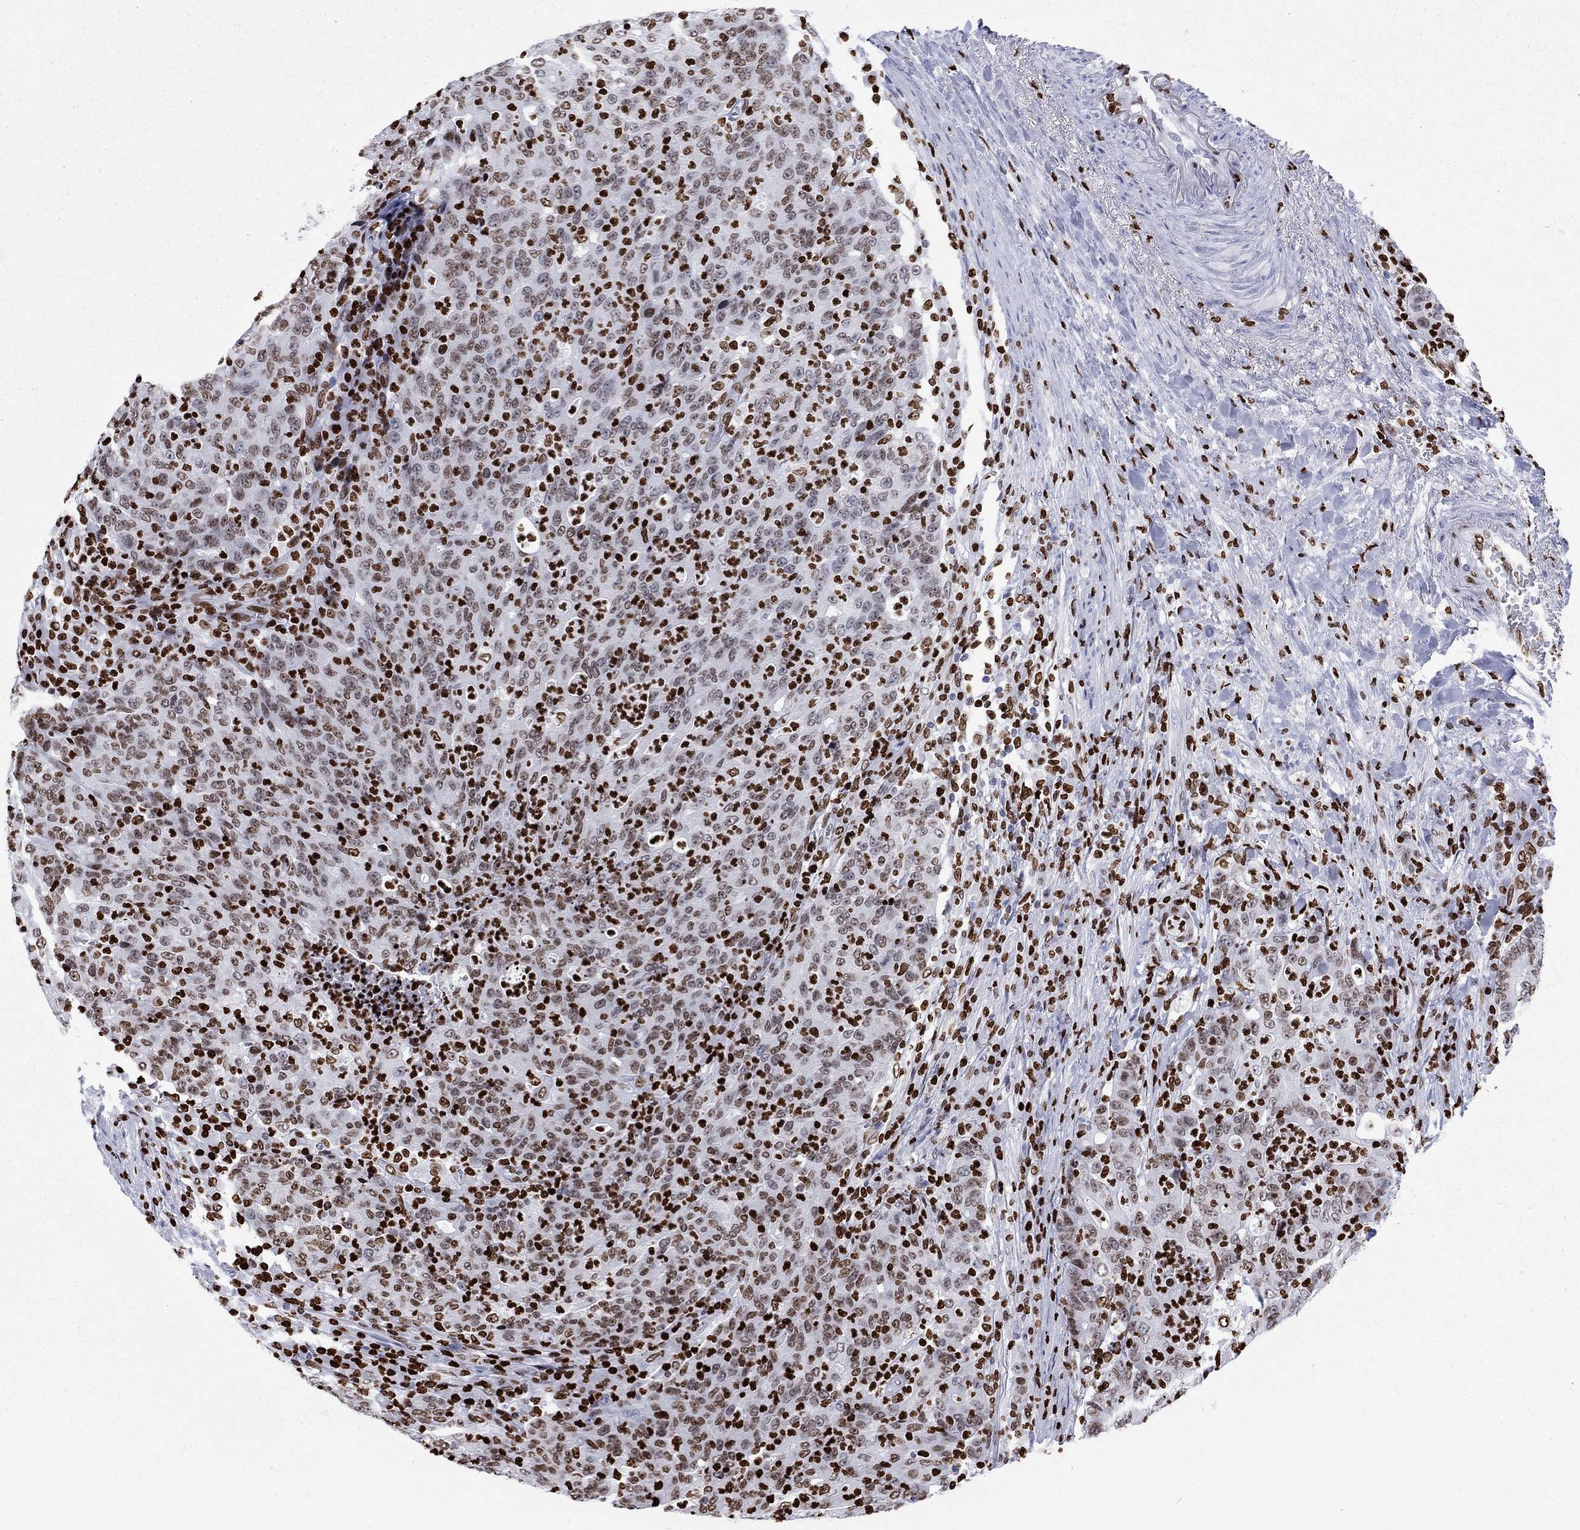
{"staining": {"intensity": "moderate", "quantity": "<25%", "location": "nuclear"}, "tissue": "colorectal cancer", "cell_type": "Tumor cells", "image_type": "cancer", "snomed": [{"axis": "morphology", "description": "Adenocarcinoma, NOS"}, {"axis": "topography", "description": "Colon"}], "caption": "Moderate nuclear positivity is present in about <25% of tumor cells in adenocarcinoma (colorectal).", "gene": "H1-5", "patient": {"sex": "male", "age": 70}}